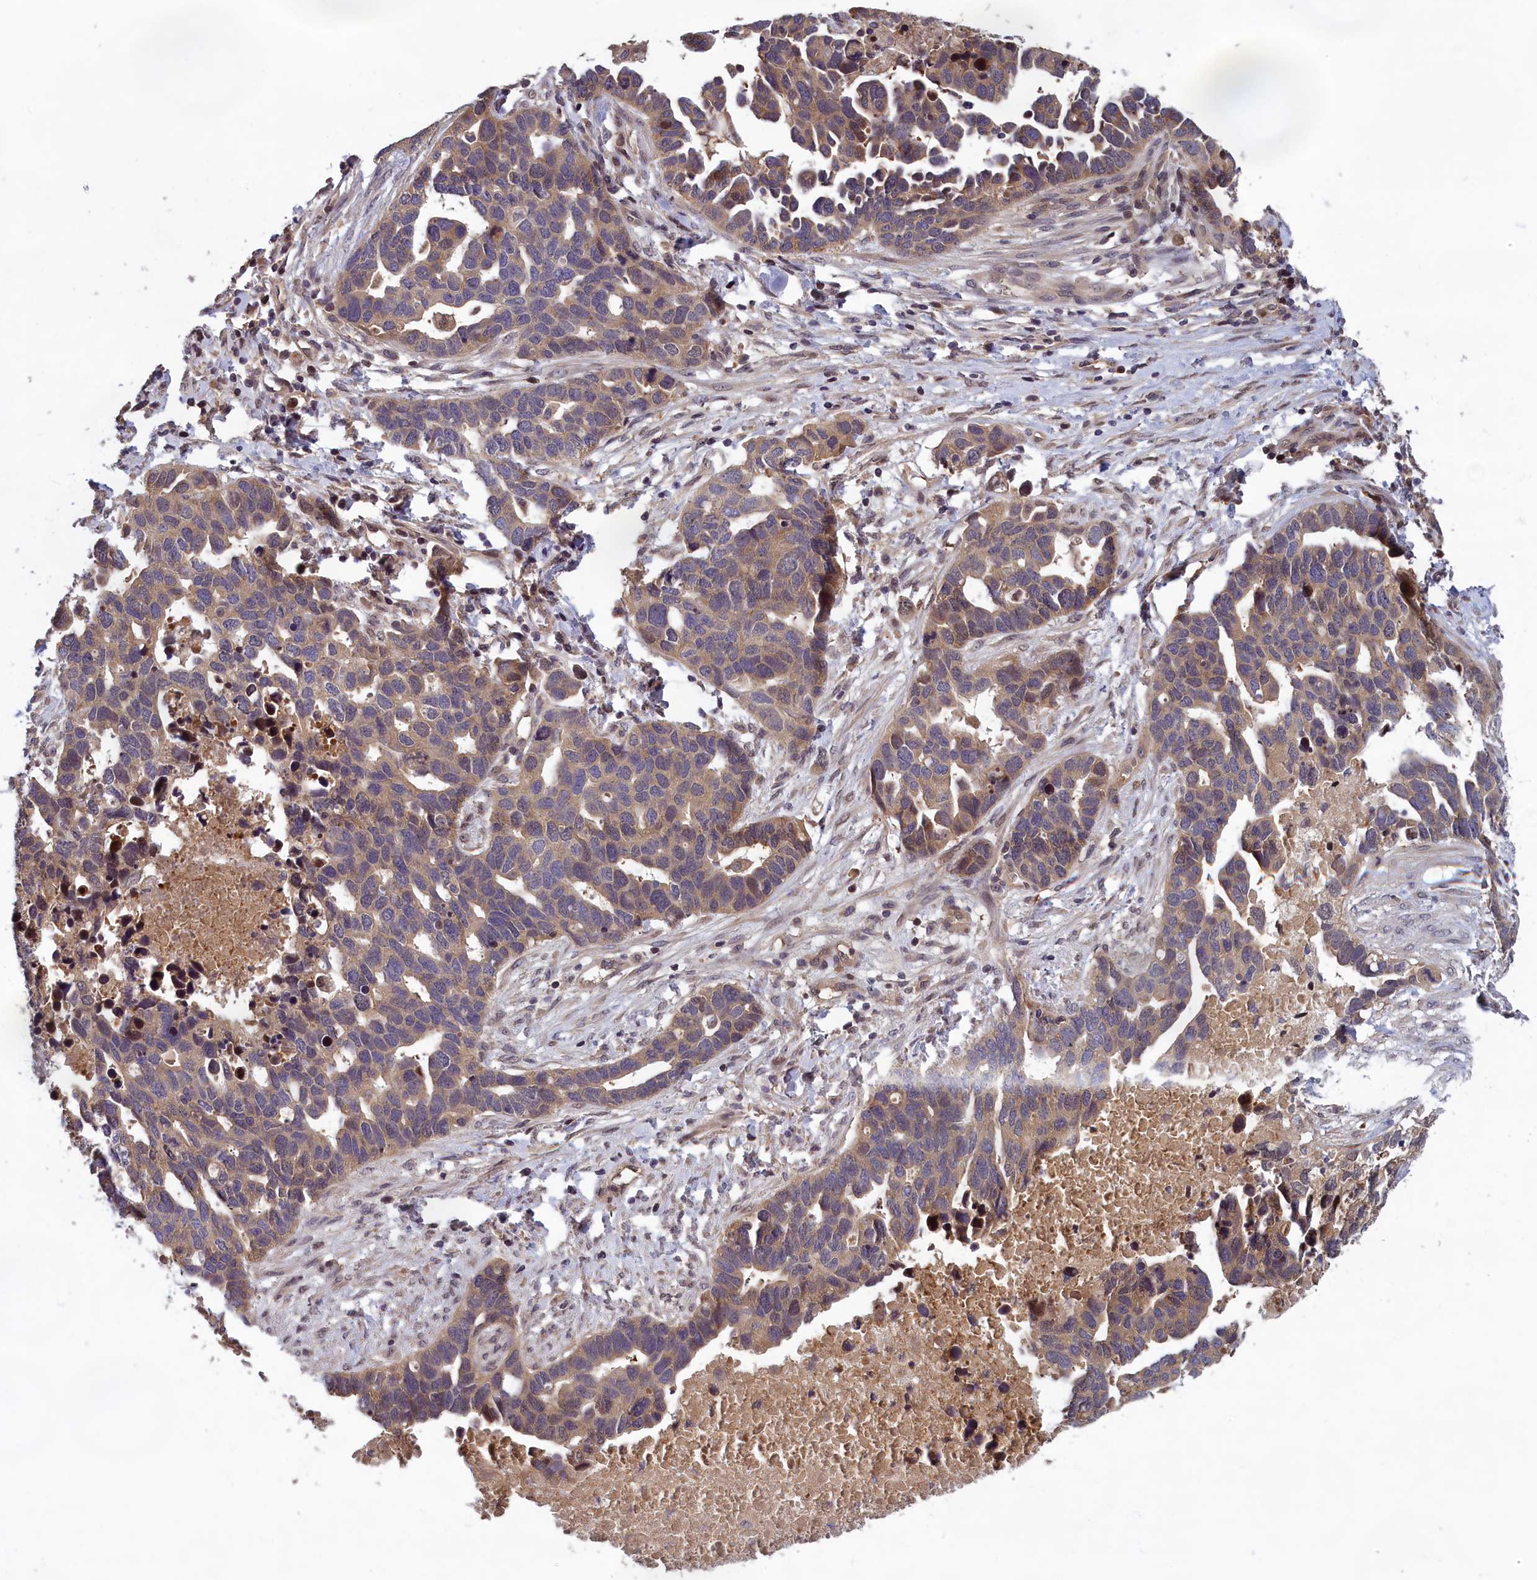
{"staining": {"intensity": "weak", "quantity": ">75%", "location": "cytoplasmic/membranous"}, "tissue": "ovarian cancer", "cell_type": "Tumor cells", "image_type": "cancer", "snomed": [{"axis": "morphology", "description": "Cystadenocarcinoma, serous, NOS"}, {"axis": "topography", "description": "Ovary"}], "caption": "About >75% of tumor cells in human ovarian serous cystadenocarcinoma demonstrate weak cytoplasmic/membranous protein positivity as visualized by brown immunohistochemical staining.", "gene": "CCDC15", "patient": {"sex": "female", "age": 54}}